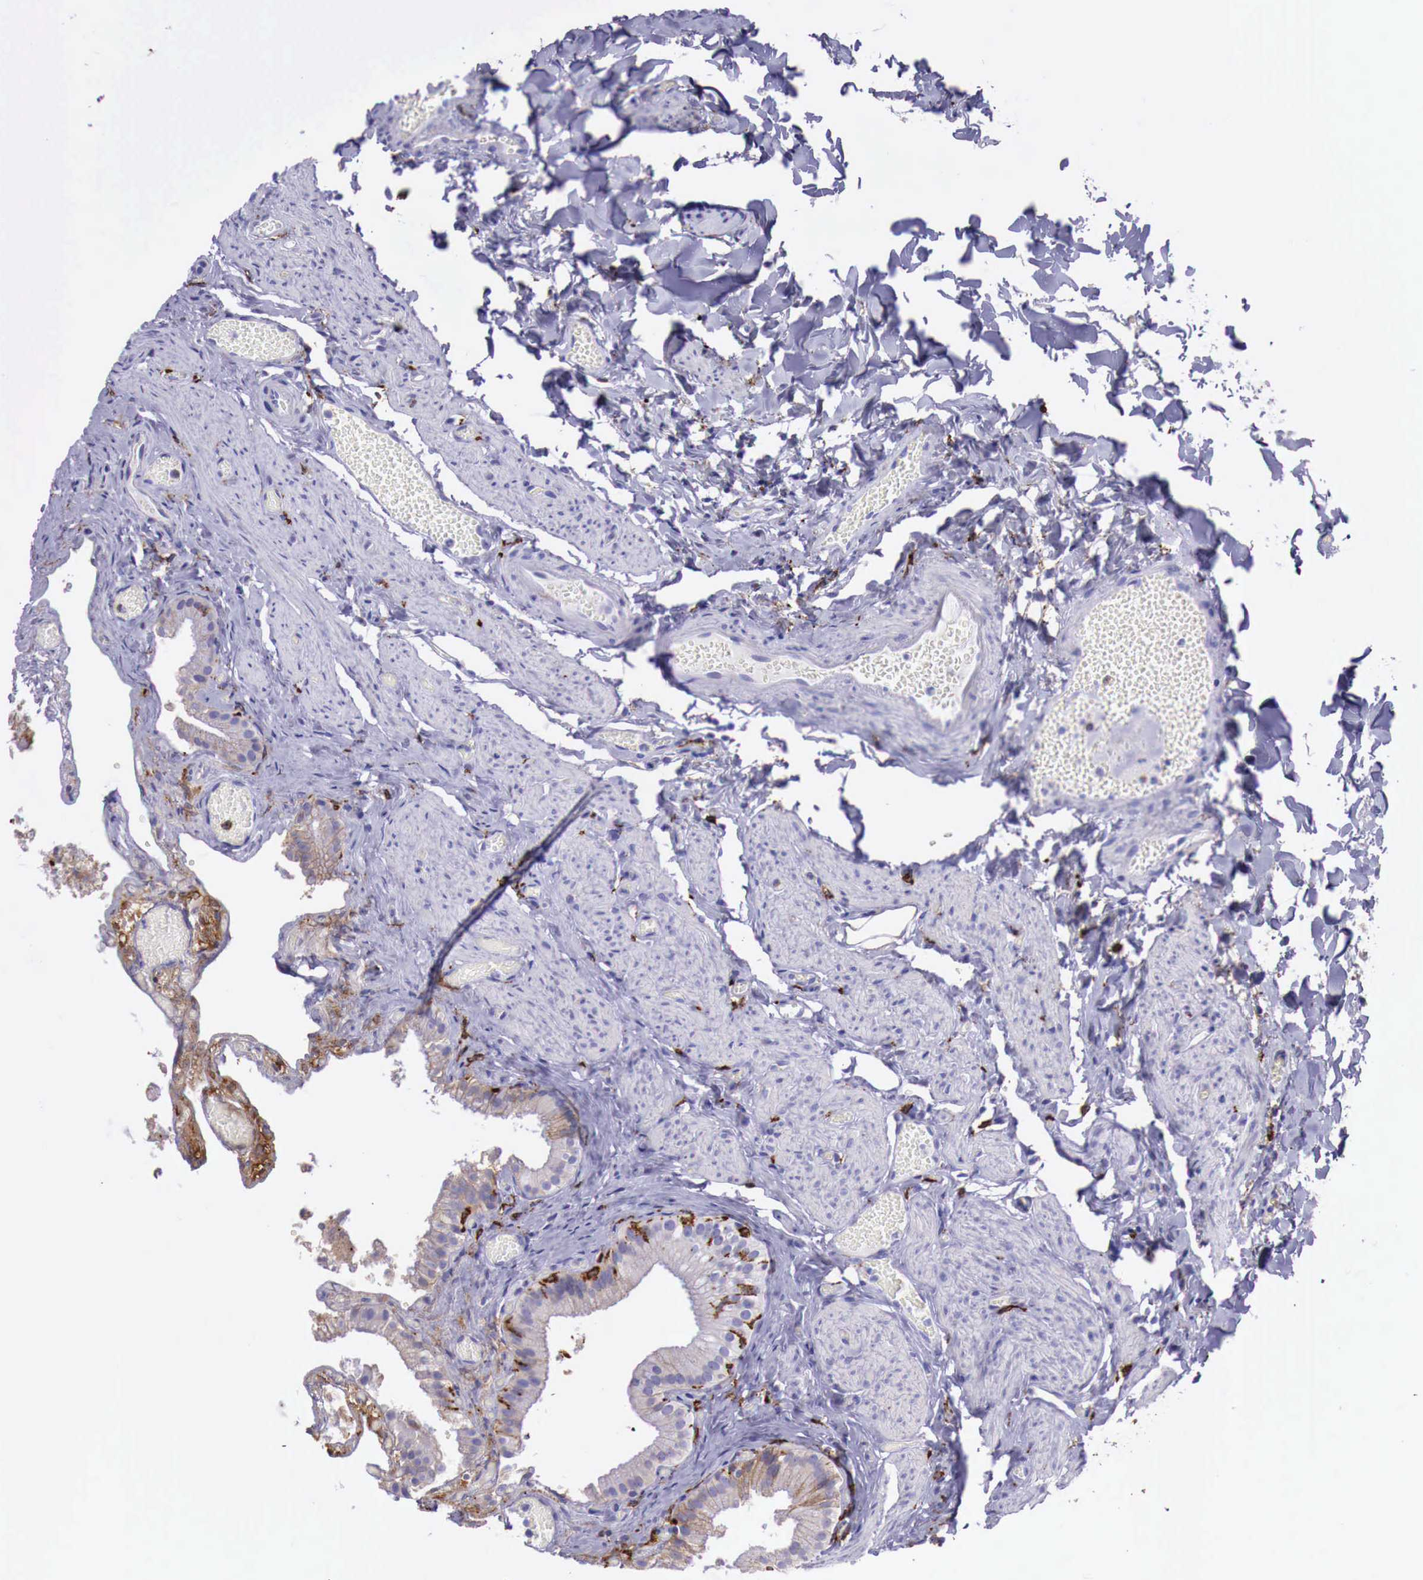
{"staining": {"intensity": "weak", "quantity": "25%-75%", "location": "cytoplasmic/membranous"}, "tissue": "gallbladder", "cell_type": "Glandular cells", "image_type": "normal", "snomed": [{"axis": "morphology", "description": "Normal tissue, NOS"}, {"axis": "topography", "description": "Gallbladder"}], "caption": "High-magnification brightfield microscopy of normal gallbladder stained with DAB (brown) and counterstained with hematoxylin (blue). glandular cells exhibit weak cytoplasmic/membranous positivity is seen in approximately25%-75% of cells. Nuclei are stained in blue.", "gene": "MSR1", "patient": {"sex": "female", "age": 44}}